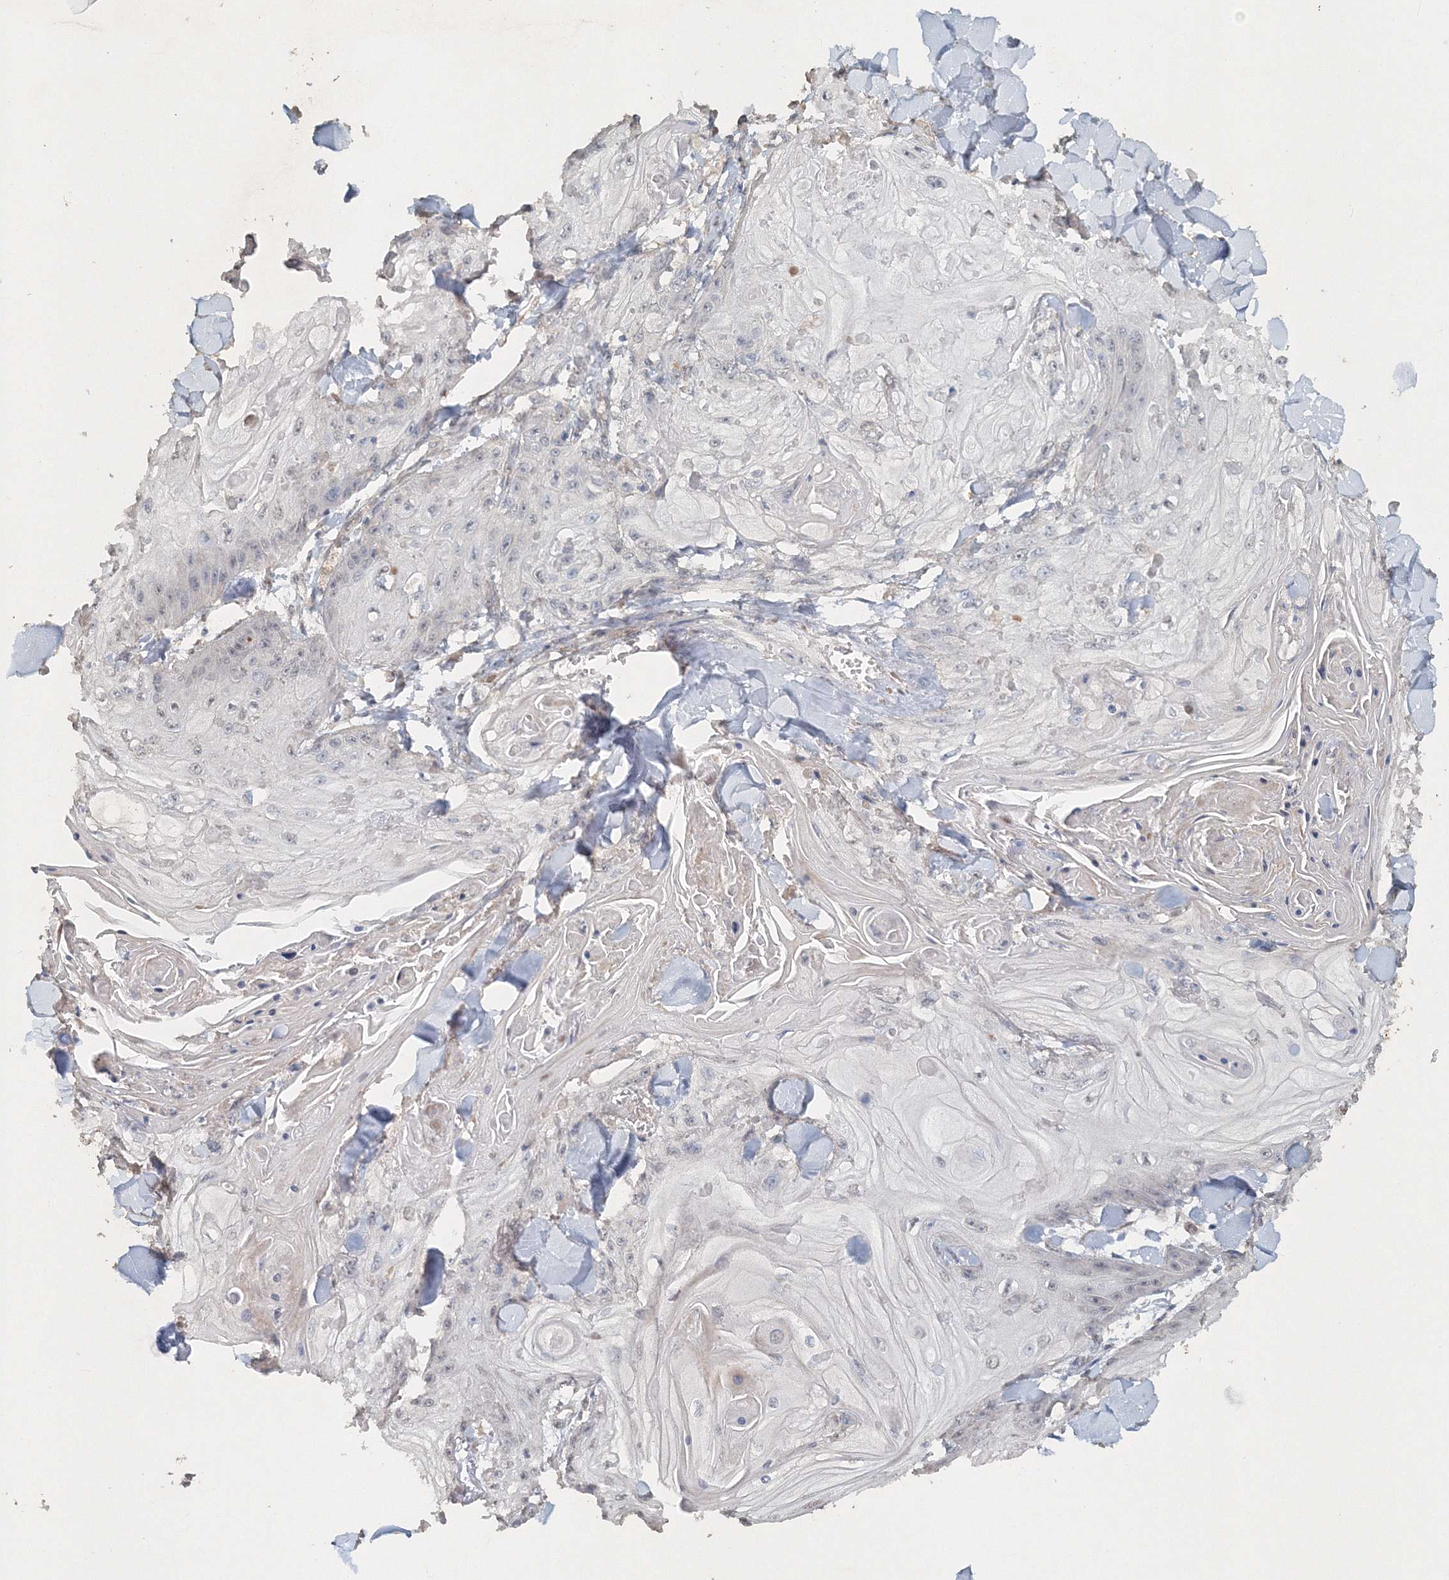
{"staining": {"intensity": "negative", "quantity": "none", "location": "none"}, "tissue": "skin cancer", "cell_type": "Tumor cells", "image_type": "cancer", "snomed": [{"axis": "morphology", "description": "Squamous cell carcinoma, NOS"}, {"axis": "topography", "description": "Skin"}], "caption": "Tumor cells show no significant expression in skin cancer. (DAB immunohistochemistry (IHC) visualized using brightfield microscopy, high magnification).", "gene": "NALF2", "patient": {"sex": "male", "age": 74}}